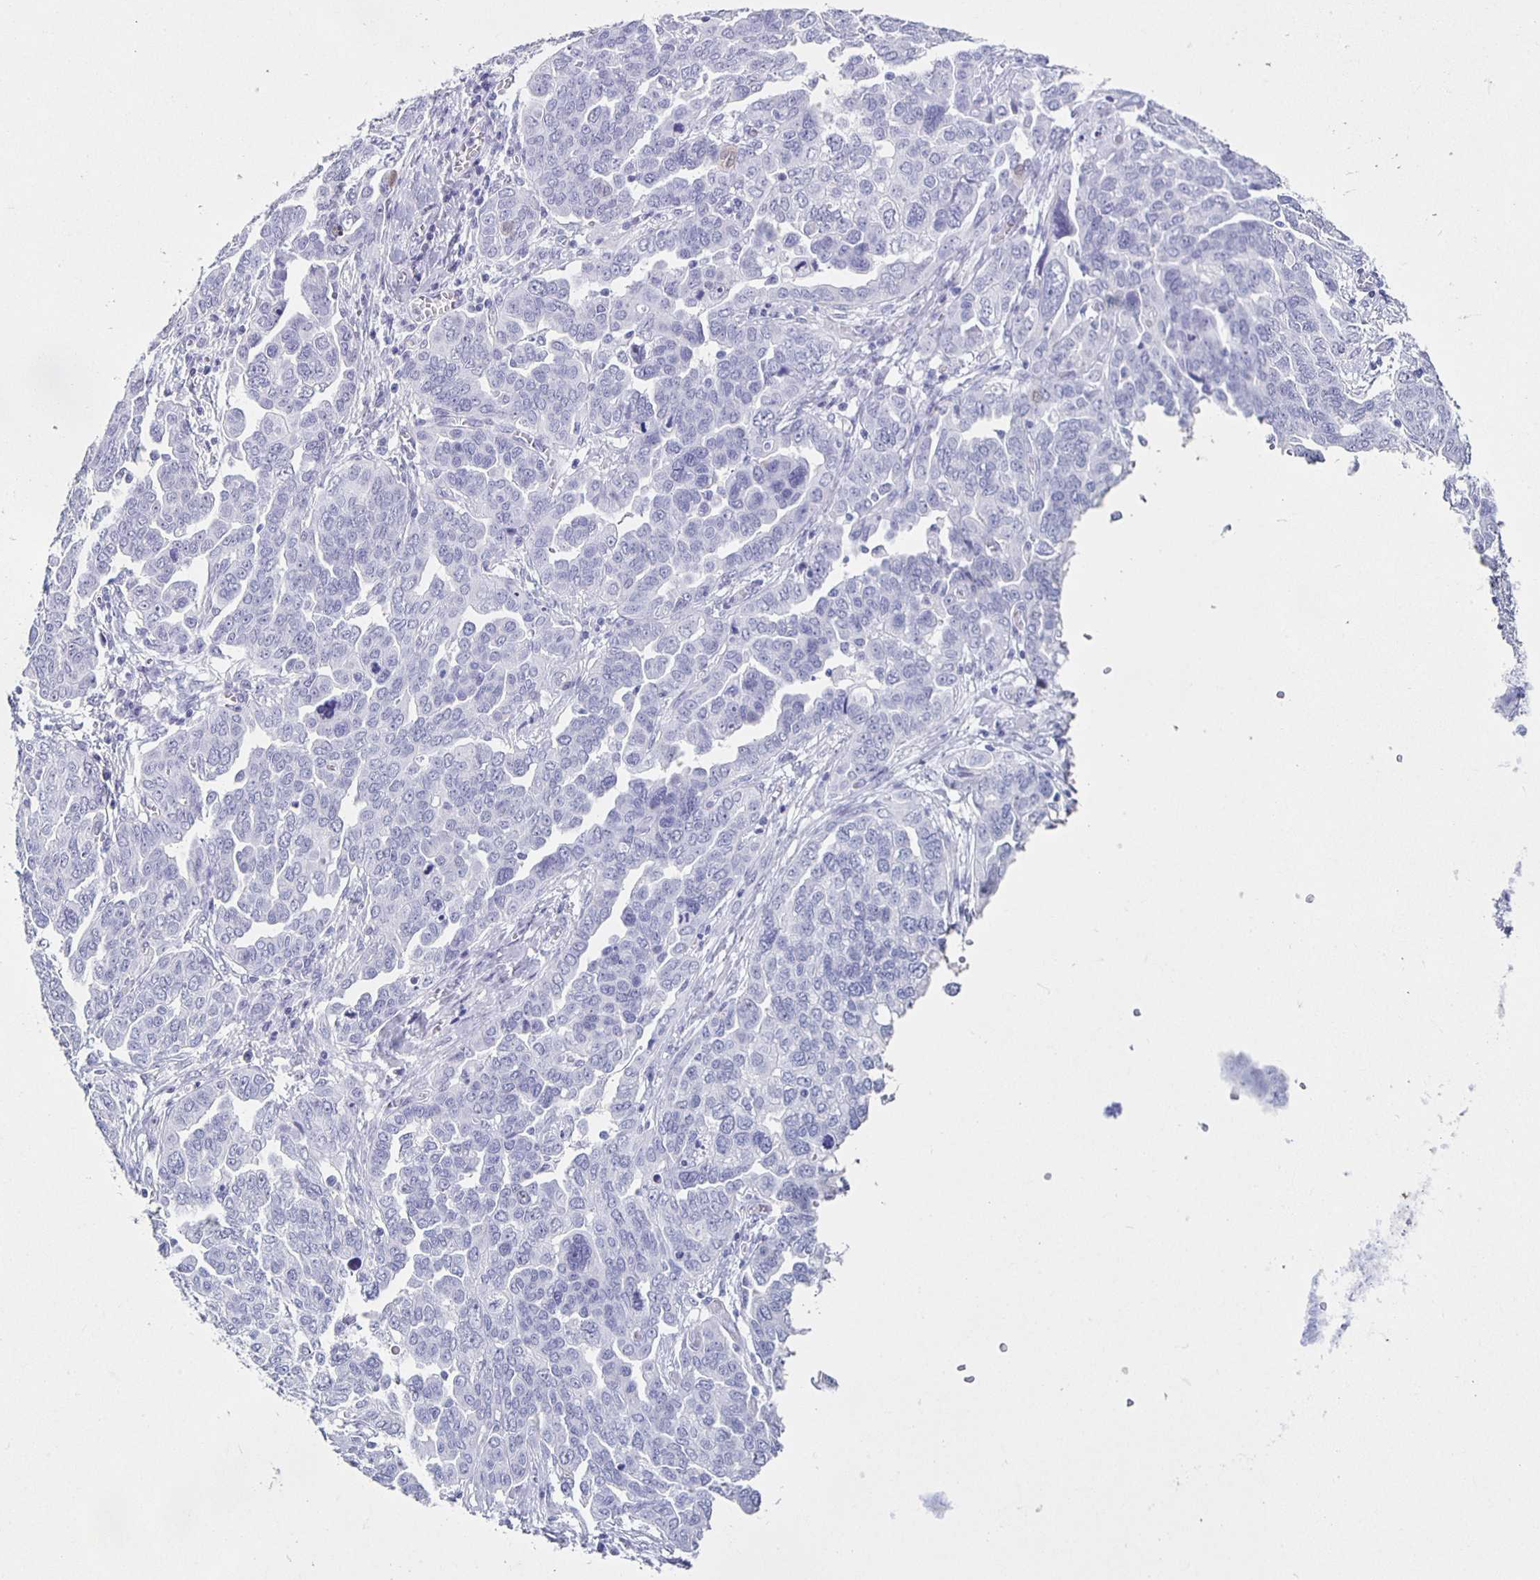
{"staining": {"intensity": "negative", "quantity": "none", "location": "none"}, "tissue": "ovarian cancer", "cell_type": "Tumor cells", "image_type": "cancer", "snomed": [{"axis": "morphology", "description": "Cystadenocarcinoma, serous, NOS"}, {"axis": "topography", "description": "Ovary"}], "caption": "DAB (3,3'-diaminobenzidine) immunohistochemical staining of human serous cystadenocarcinoma (ovarian) shows no significant staining in tumor cells.", "gene": "TPPP", "patient": {"sex": "female", "age": 59}}